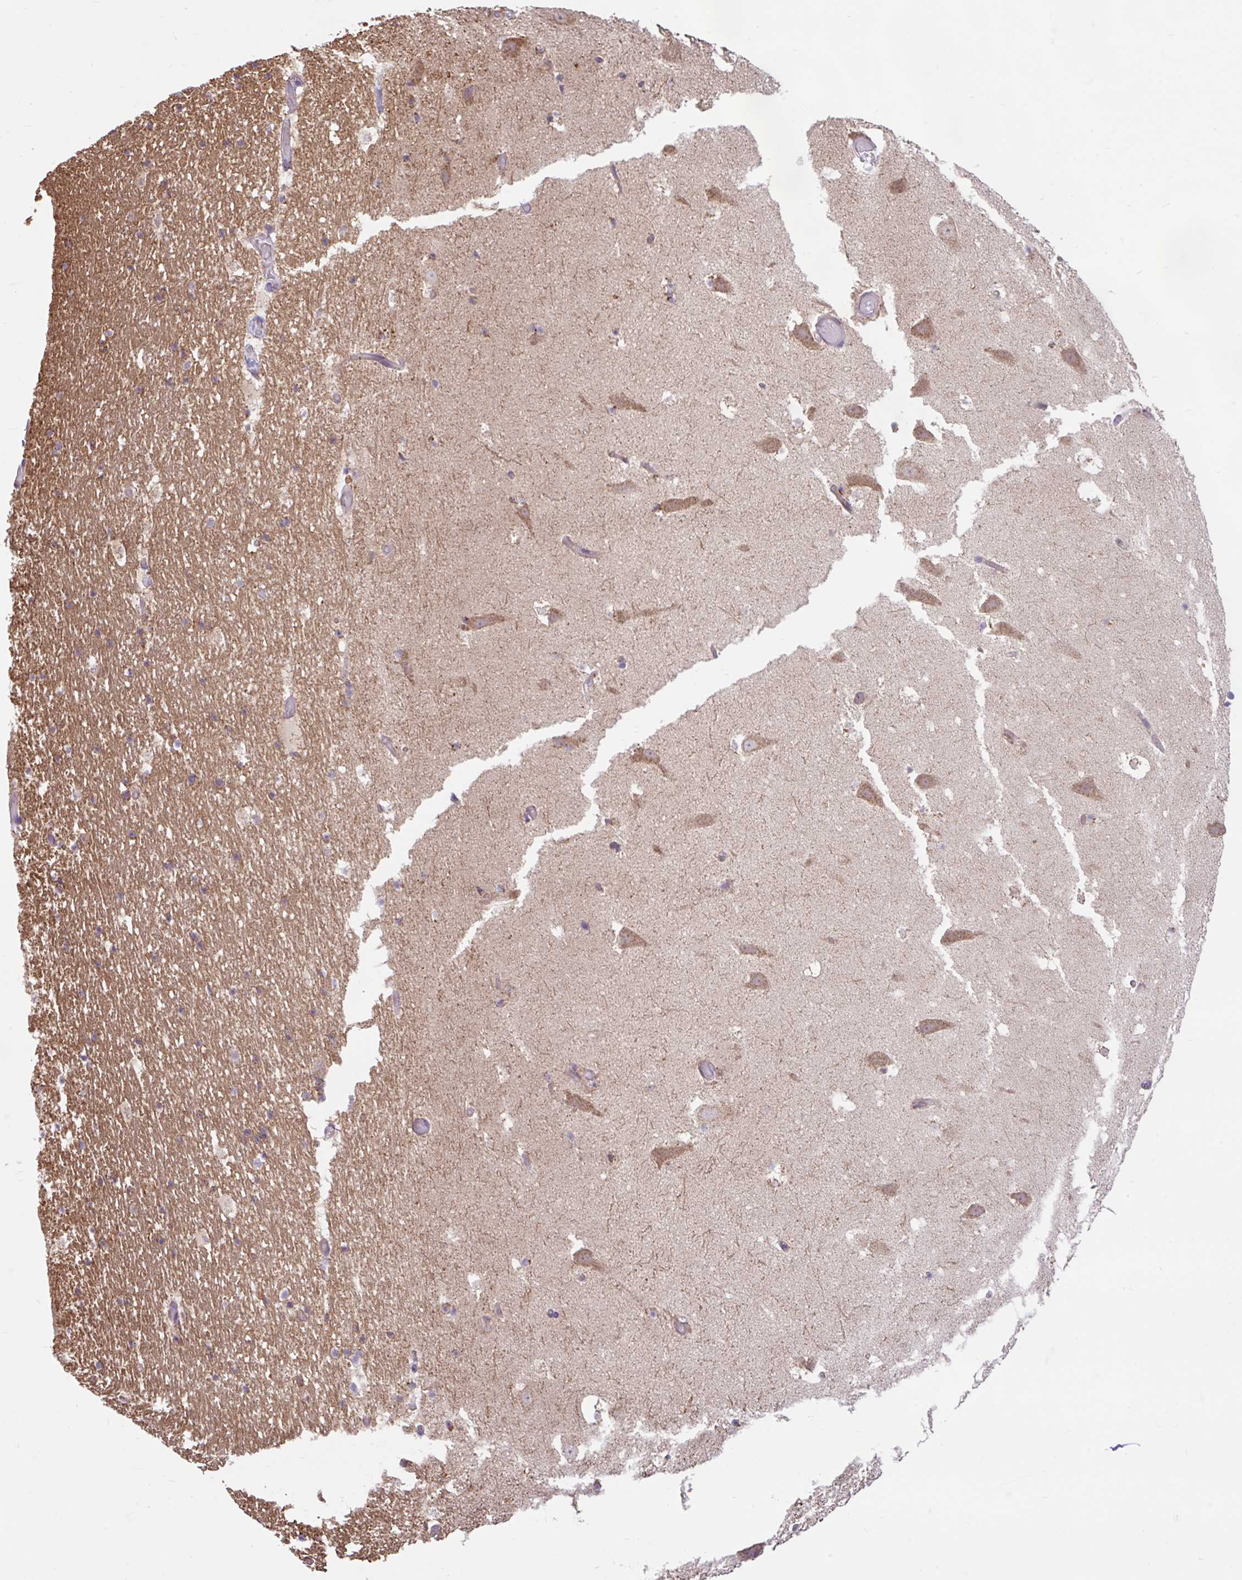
{"staining": {"intensity": "weak", "quantity": "25%-75%", "location": "cytoplasmic/membranous"}, "tissue": "hippocampus", "cell_type": "Glial cells", "image_type": "normal", "snomed": [{"axis": "morphology", "description": "Normal tissue, NOS"}, {"axis": "topography", "description": "Hippocampus"}], "caption": "Hippocampus stained with DAB (3,3'-diaminobenzidine) immunohistochemistry (IHC) demonstrates low levels of weak cytoplasmic/membranous staining in approximately 25%-75% of glial cells. The staining is performed using DAB (3,3'-diaminobenzidine) brown chromogen to label protein expression. The nuclei are counter-stained blue using hematoxylin.", "gene": "RALBP1", "patient": {"sex": "female", "age": 42}}